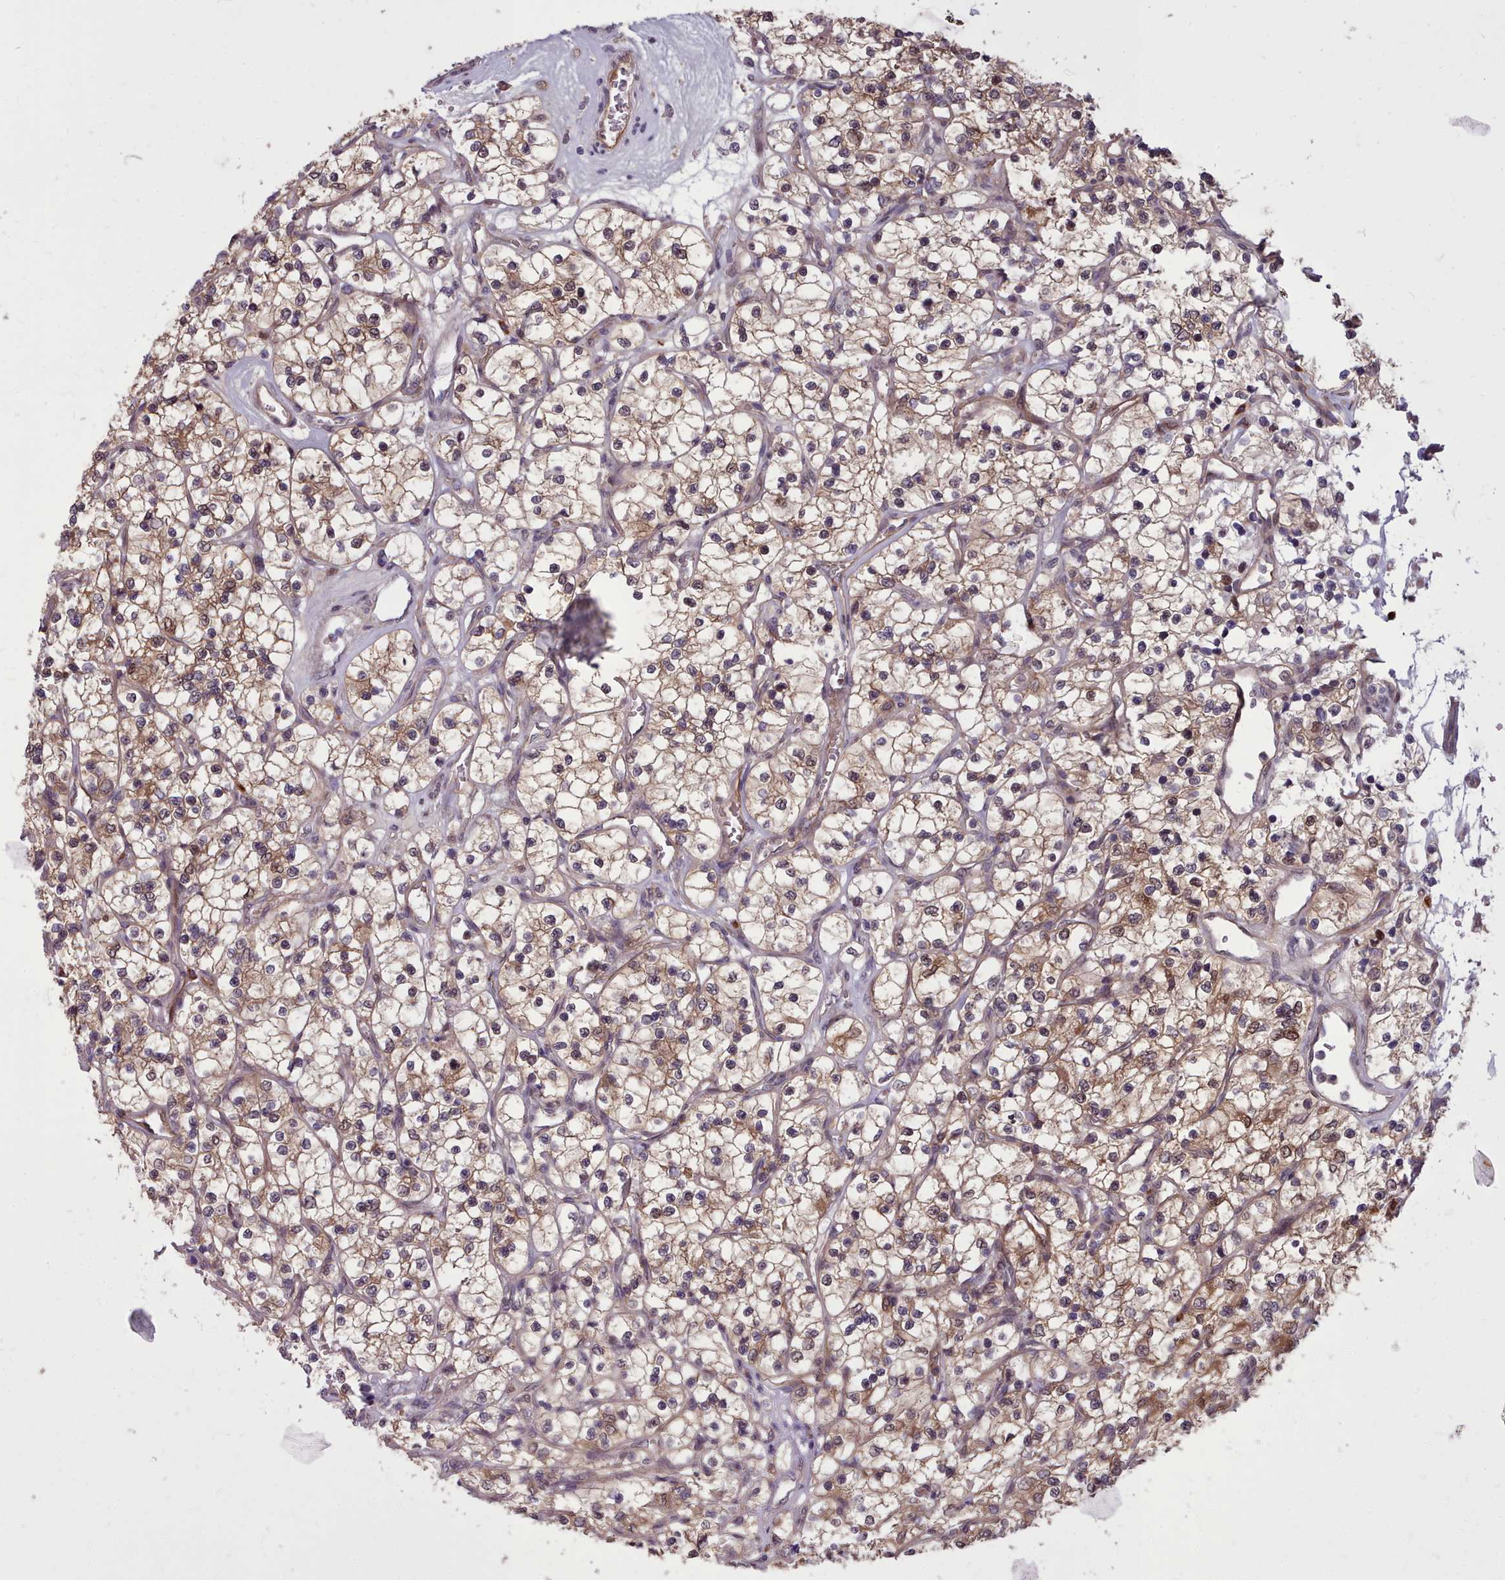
{"staining": {"intensity": "moderate", "quantity": ">75%", "location": "cytoplasmic/membranous"}, "tissue": "renal cancer", "cell_type": "Tumor cells", "image_type": "cancer", "snomed": [{"axis": "morphology", "description": "Adenocarcinoma, NOS"}, {"axis": "topography", "description": "Kidney"}], "caption": "Human renal cancer (adenocarcinoma) stained with a brown dye shows moderate cytoplasmic/membranous positive positivity in about >75% of tumor cells.", "gene": "AHCY", "patient": {"sex": "female", "age": 69}}